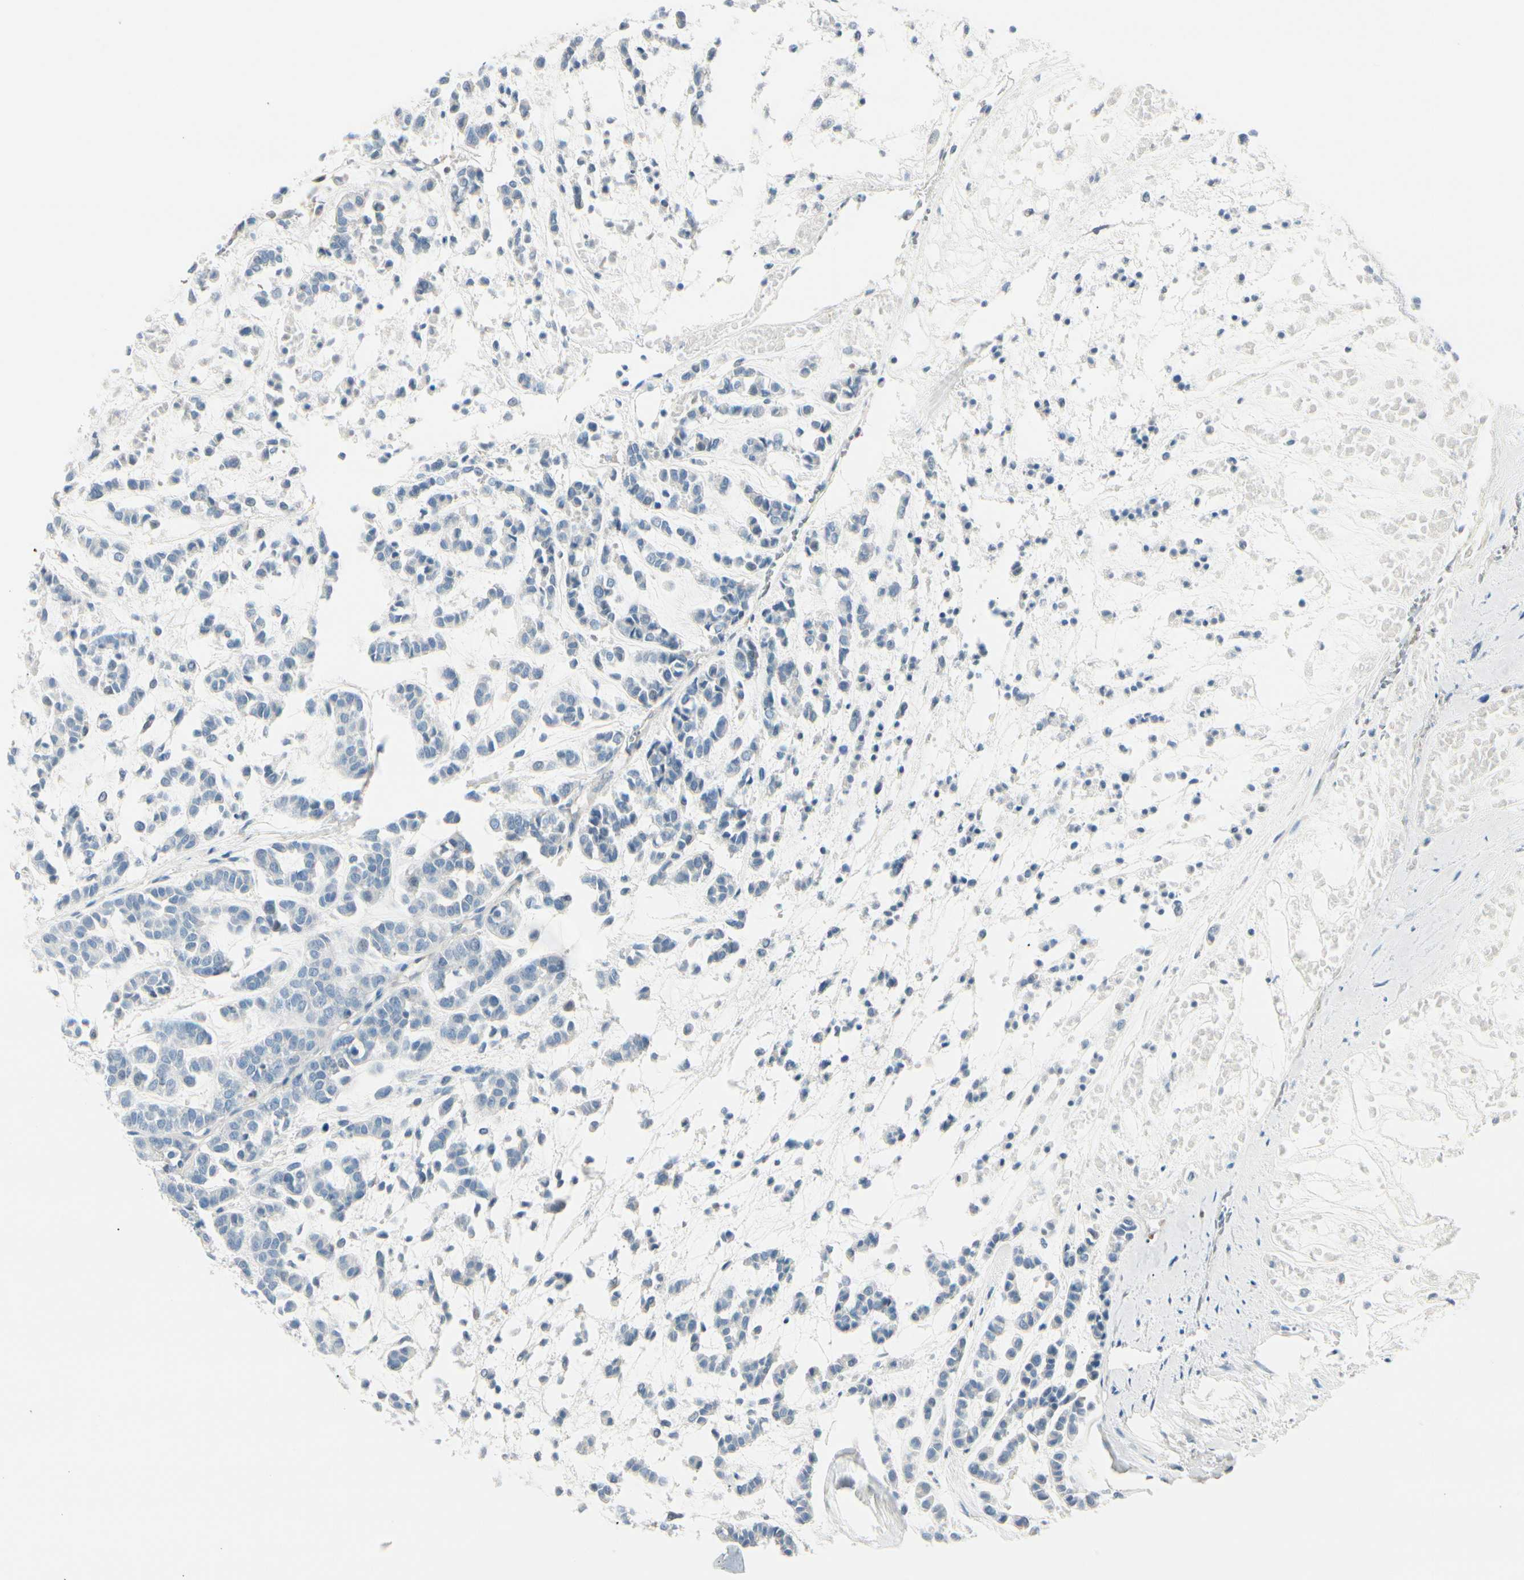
{"staining": {"intensity": "negative", "quantity": "none", "location": "none"}, "tissue": "head and neck cancer", "cell_type": "Tumor cells", "image_type": "cancer", "snomed": [{"axis": "morphology", "description": "Adenocarcinoma, NOS"}, {"axis": "morphology", "description": "Adenoma, NOS"}, {"axis": "topography", "description": "Head-Neck"}], "caption": "High magnification brightfield microscopy of head and neck cancer (adenoma) stained with DAB (brown) and counterstained with hematoxylin (blue): tumor cells show no significant positivity. (DAB immunohistochemistry (IHC), high magnification).", "gene": "CDHR5", "patient": {"sex": "female", "age": 55}}